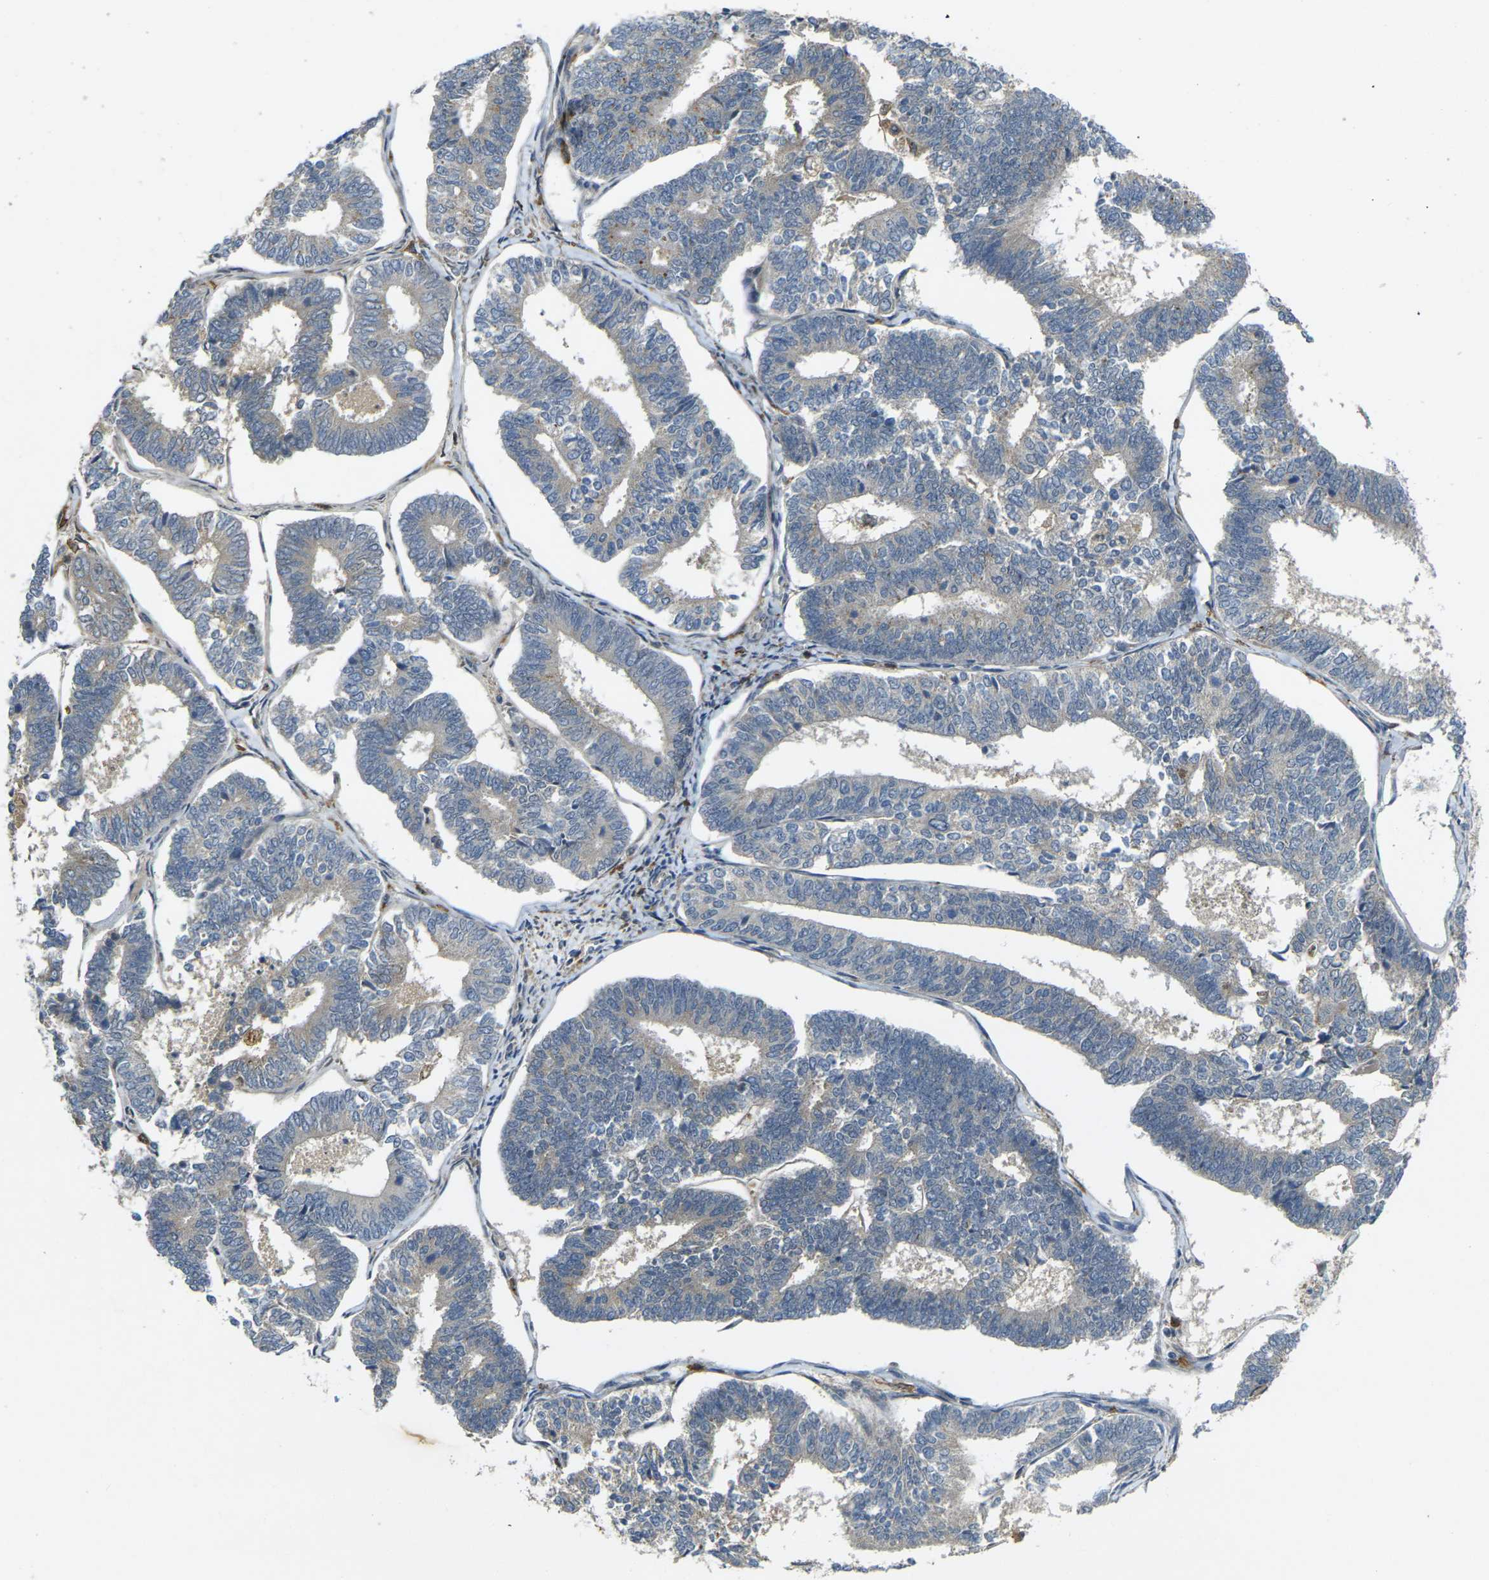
{"staining": {"intensity": "weak", "quantity": ">75%", "location": "cytoplasmic/membranous"}, "tissue": "endometrial cancer", "cell_type": "Tumor cells", "image_type": "cancer", "snomed": [{"axis": "morphology", "description": "Adenocarcinoma, NOS"}, {"axis": "topography", "description": "Endometrium"}], "caption": "Immunohistochemistry (IHC) micrograph of endometrial cancer (adenocarcinoma) stained for a protein (brown), which shows low levels of weak cytoplasmic/membranous staining in about >75% of tumor cells.", "gene": "PIGL", "patient": {"sex": "female", "age": 70}}